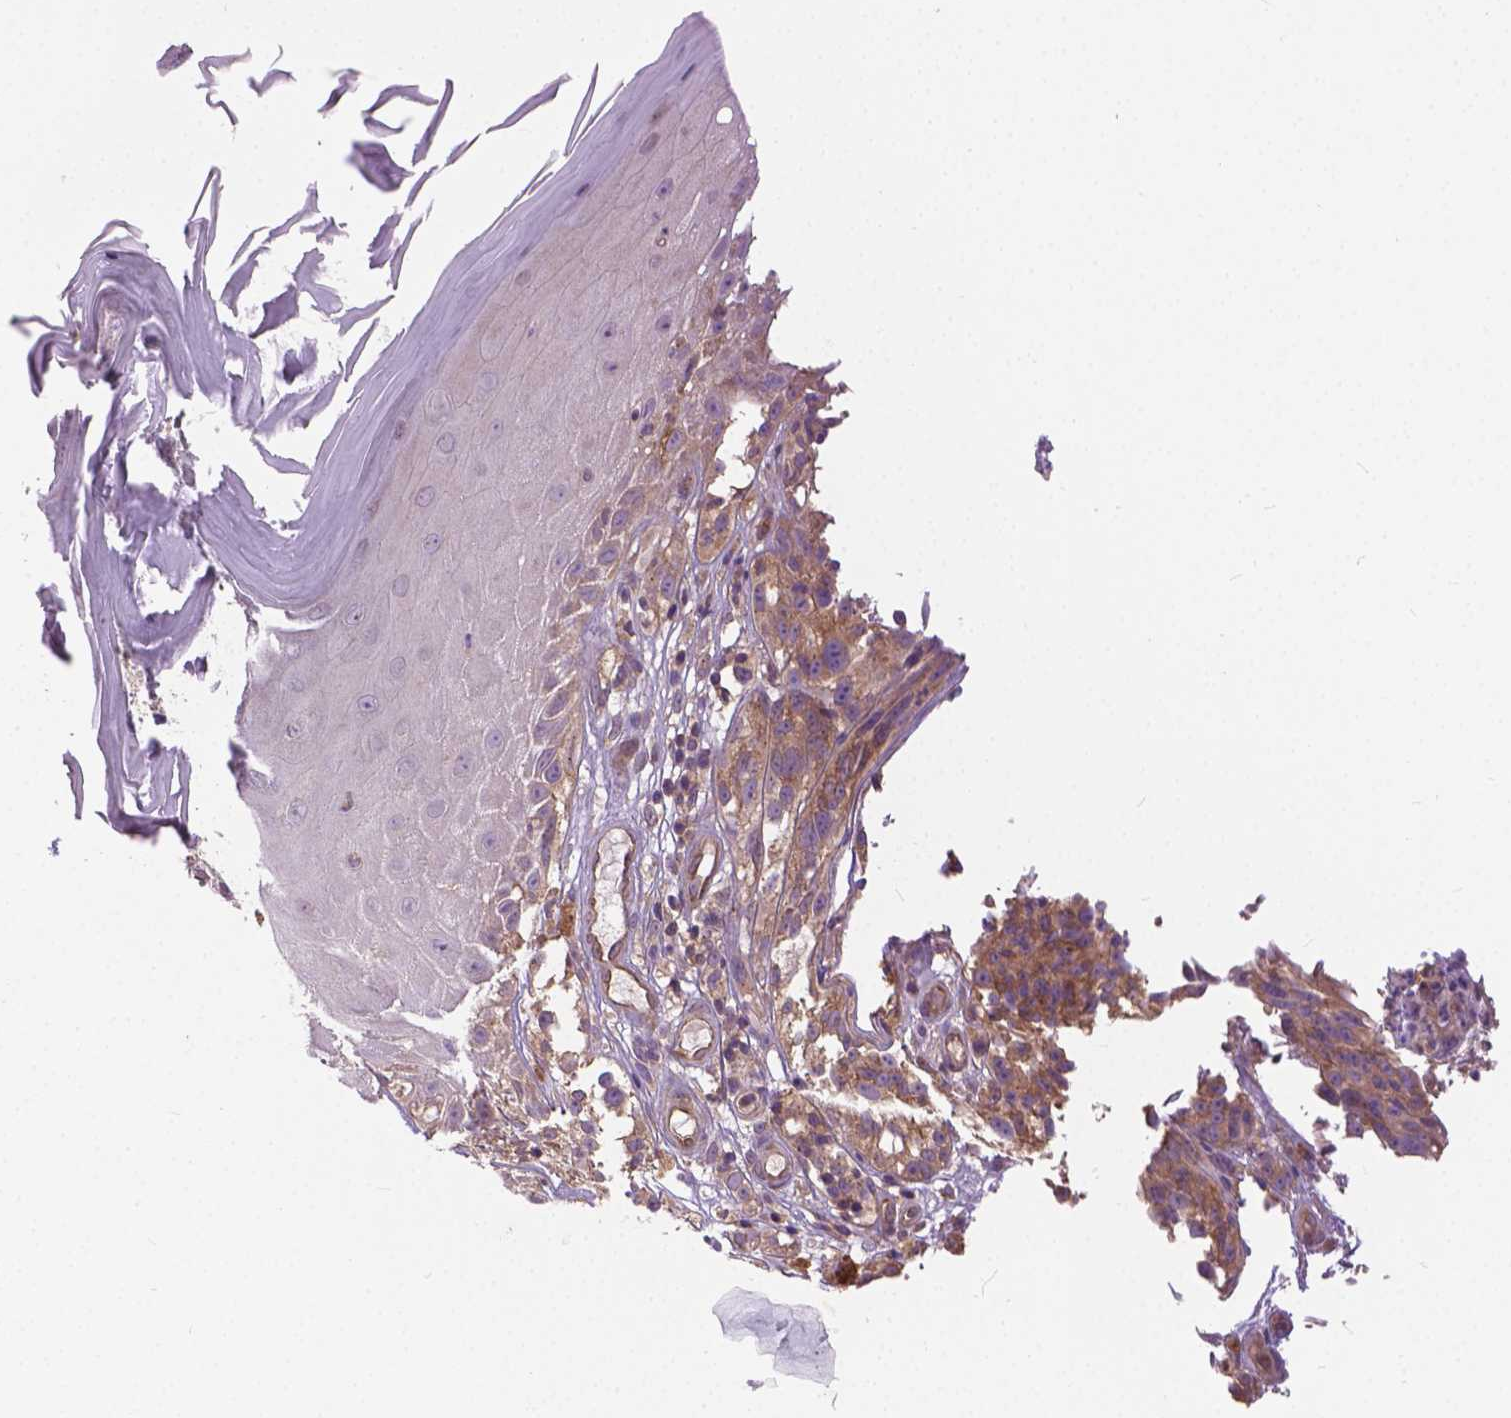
{"staining": {"intensity": "moderate", "quantity": ">75%", "location": "cytoplasmic/membranous"}, "tissue": "melanoma", "cell_type": "Tumor cells", "image_type": "cancer", "snomed": [{"axis": "morphology", "description": "Malignant melanoma, NOS"}, {"axis": "topography", "description": "Skin"}], "caption": "A micrograph showing moderate cytoplasmic/membranous positivity in about >75% of tumor cells in melanoma, as visualized by brown immunohistochemical staining.", "gene": "MZT1", "patient": {"sex": "female", "age": 85}}